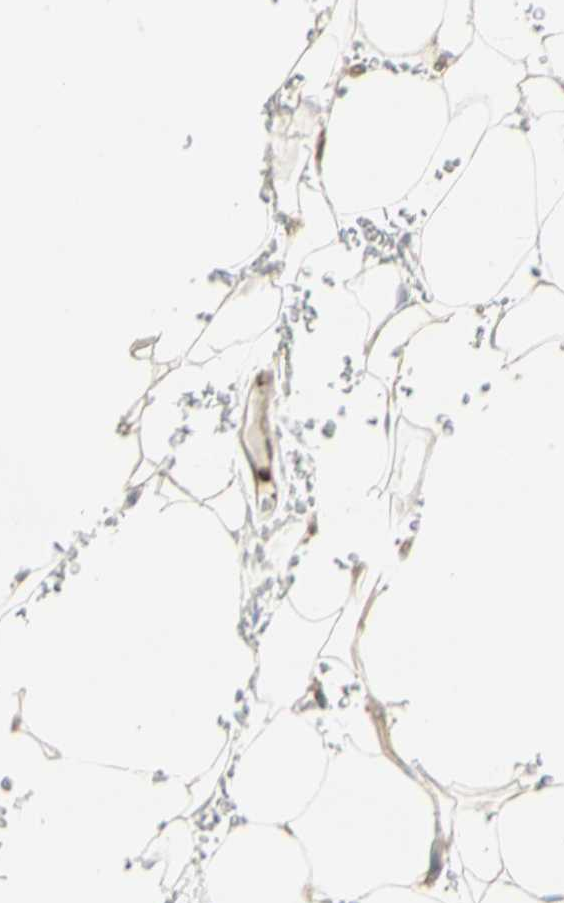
{"staining": {"intensity": "negative", "quantity": "none", "location": "none"}, "tissue": "adipose tissue", "cell_type": "Adipocytes", "image_type": "normal", "snomed": [{"axis": "morphology", "description": "Normal tissue, NOS"}, {"axis": "topography", "description": "Peripheral nerve tissue"}], "caption": "Adipocytes show no significant positivity in normal adipose tissue.", "gene": "ATP6V1B2", "patient": {"sex": "male", "age": 70}}